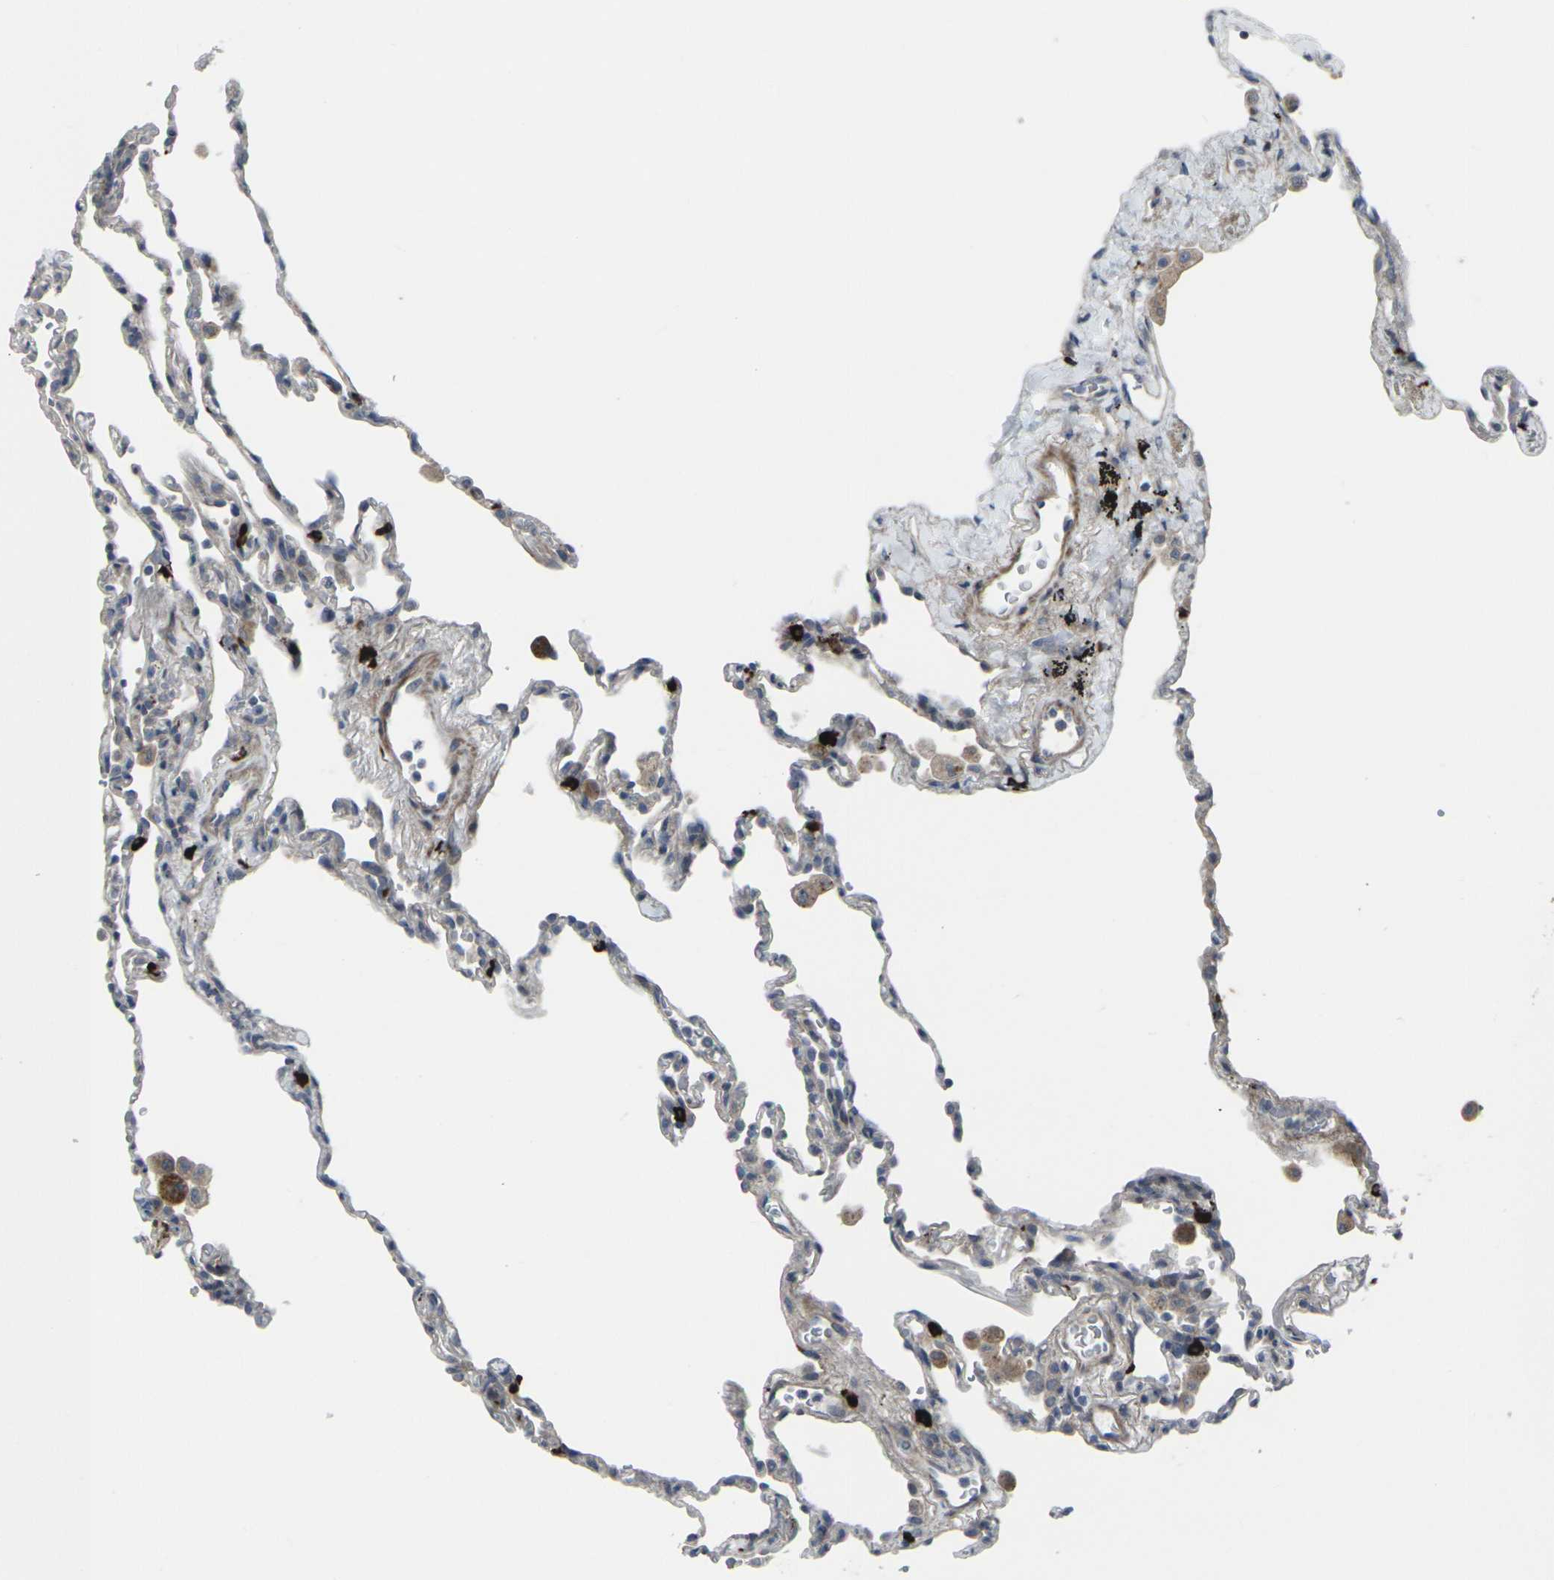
{"staining": {"intensity": "weak", "quantity": "25%-75%", "location": "cytoplasmic/membranous"}, "tissue": "lung", "cell_type": "Alveolar cells", "image_type": "normal", "snomed": [{"axis": "morphology", "description": "Normal tissue, NOS"}, {"axis": "topography", "description": "Lung"}], "caption": "A high-resolution photomicrograph shows IHC staining of normal lung, which reveals weak cytoplasmic/membranous expression in approximately 25%-75% of alveolar cells. (Stains: DAB in brown, nuclei in blue, Microscopy: brightfield microscopy at high magnification).", "gene": "CCR10", "patient": {"sex": "male", "age": 59}}